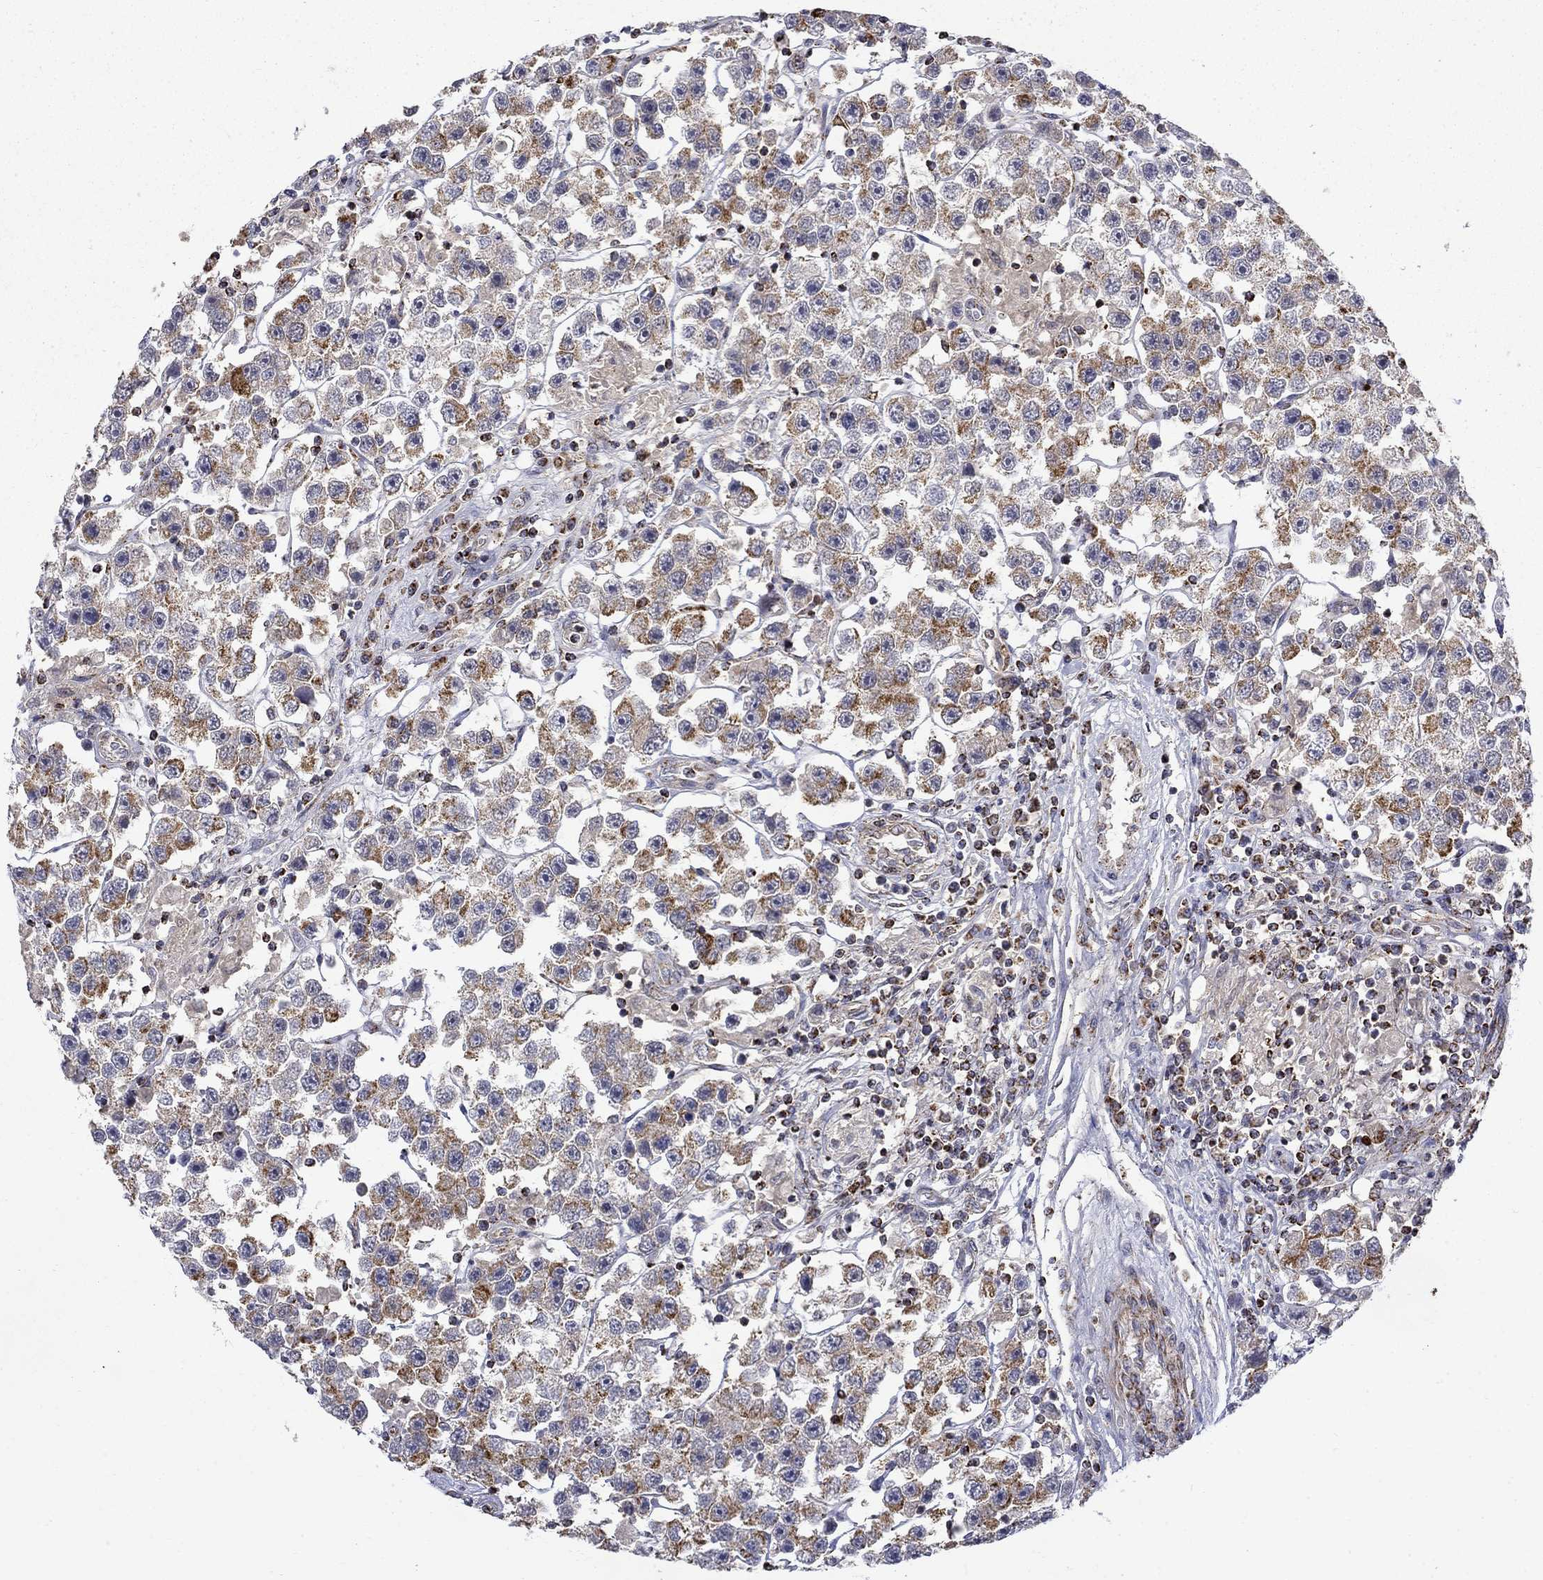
{"staining": {"intensity": "strong", "quantity": "<25%", "location": "cytoplasmic/membranous"}, "tissue": "testis cancer", "cell_type": "Tumor cells", "image_type": "cancer", "snomed": [{"axis": "morphology", "description": "Seminoma, NOS"}, {"axis": "topography", "description": "Testis"}], "caption": "DAB (3,3'-diaminobenzidine) immunohistochemical staining of seminoma (testis) exhibits strong cytoplasmic/membranous protein positivity in about <25% of tumor cells.", "gene": "PCBP3", "patient": {"sex": "male", "age": 45}}